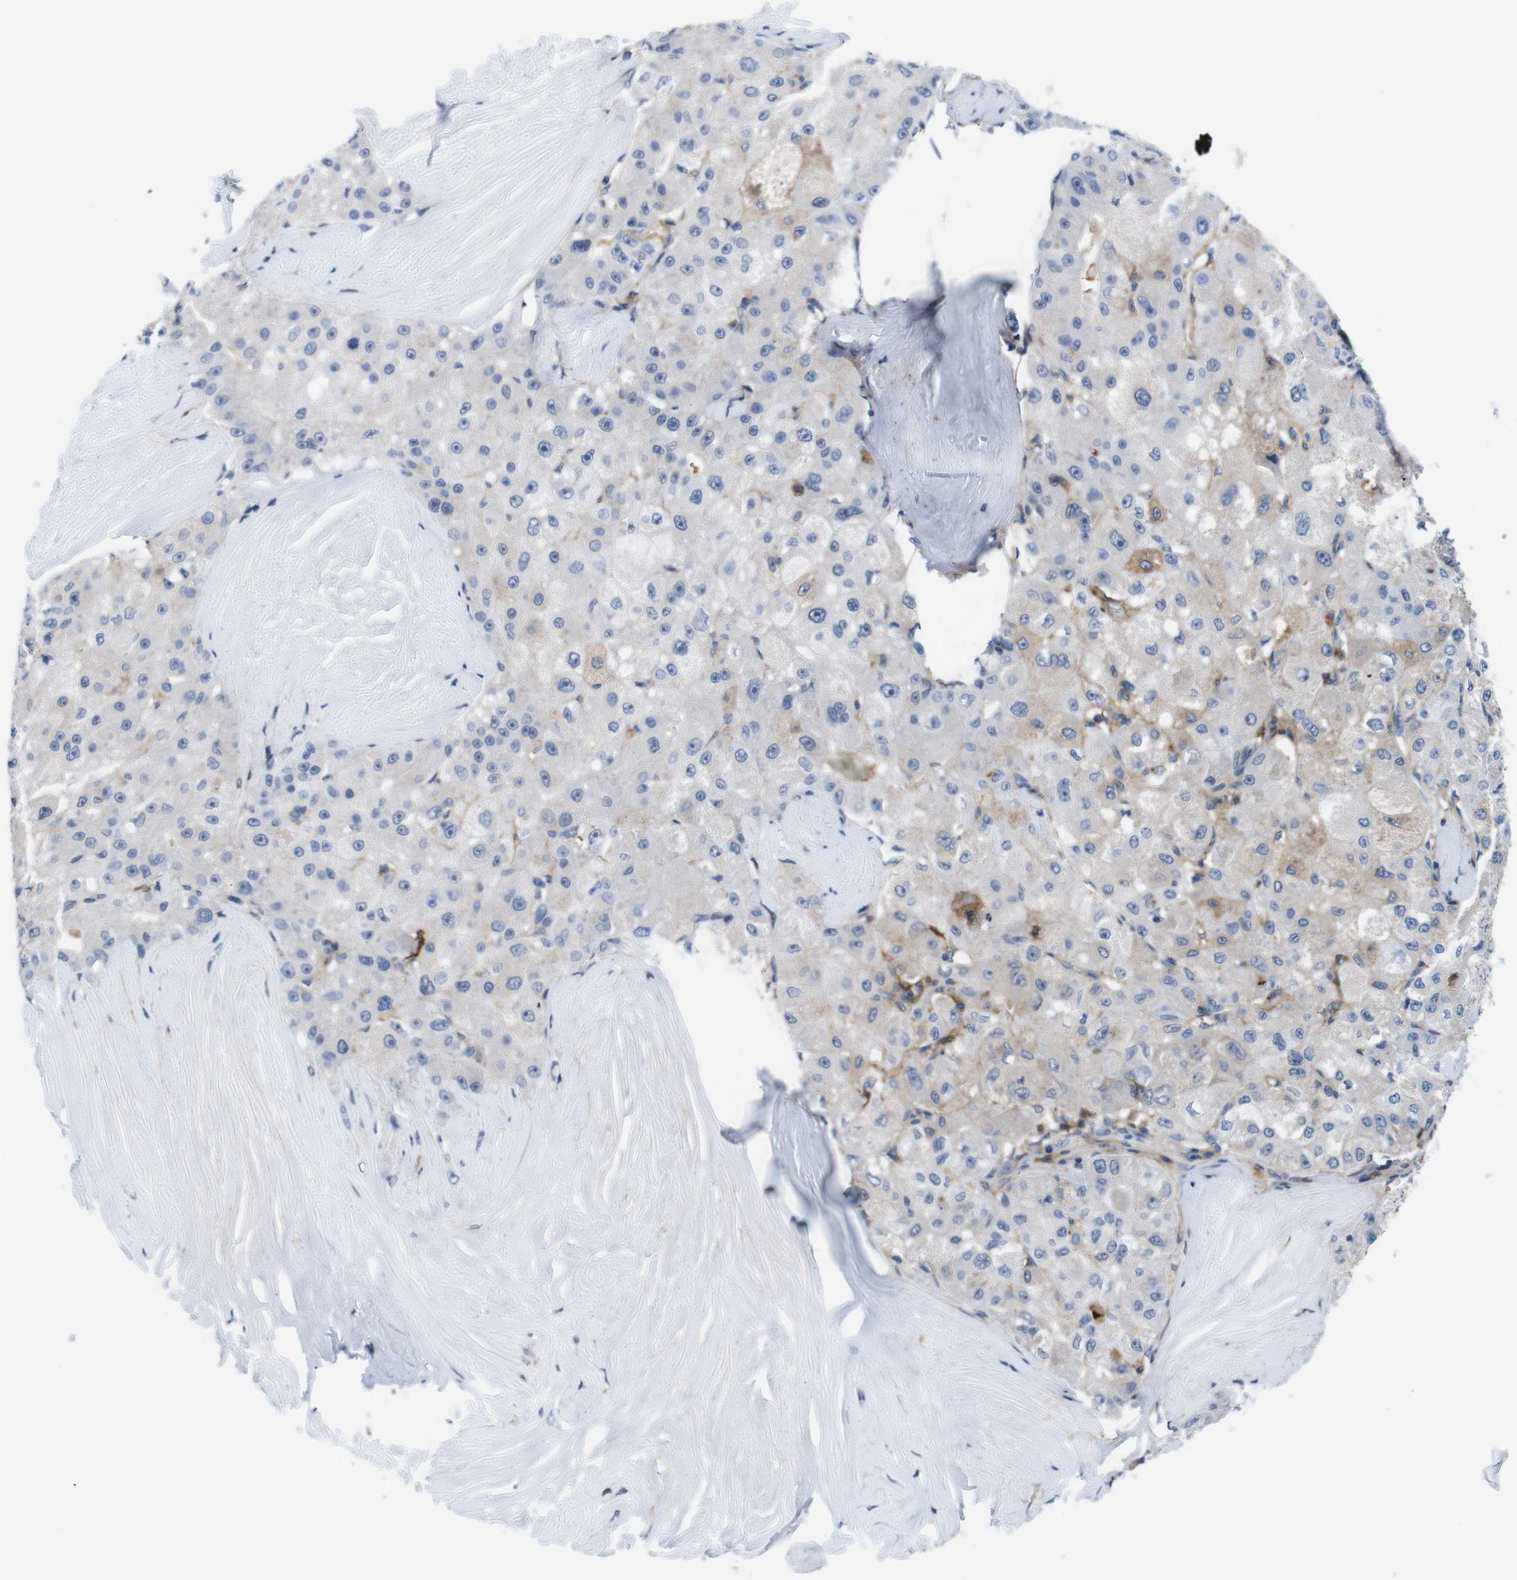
{"staining": {"intensity": "weak", "quantity": "25%-75%", "location": "cytoplasmic/membranous"}, "tissue": "liver cancer", "cell_type": "Tumor cells", "image_type": "cancer", "snomed": [{"axis": "morphology", "description": "Carcinoma, Hepatocellular, NOS"}, {"axis": "topography", "description": "Liver"}], "caption": "Hepatocellular carcinoma (liver) was stained to show a protein in brown. There is low levels of weak cytoplasmic/membranous expression in approximately 25%-75% of tumor cells. (DAB (3,3'-diaminobenzidine) = brown stain, brightfield microscopy at high magnification).", "gene": "CD300C", "patient": {"sex": "male", "age": 80}}